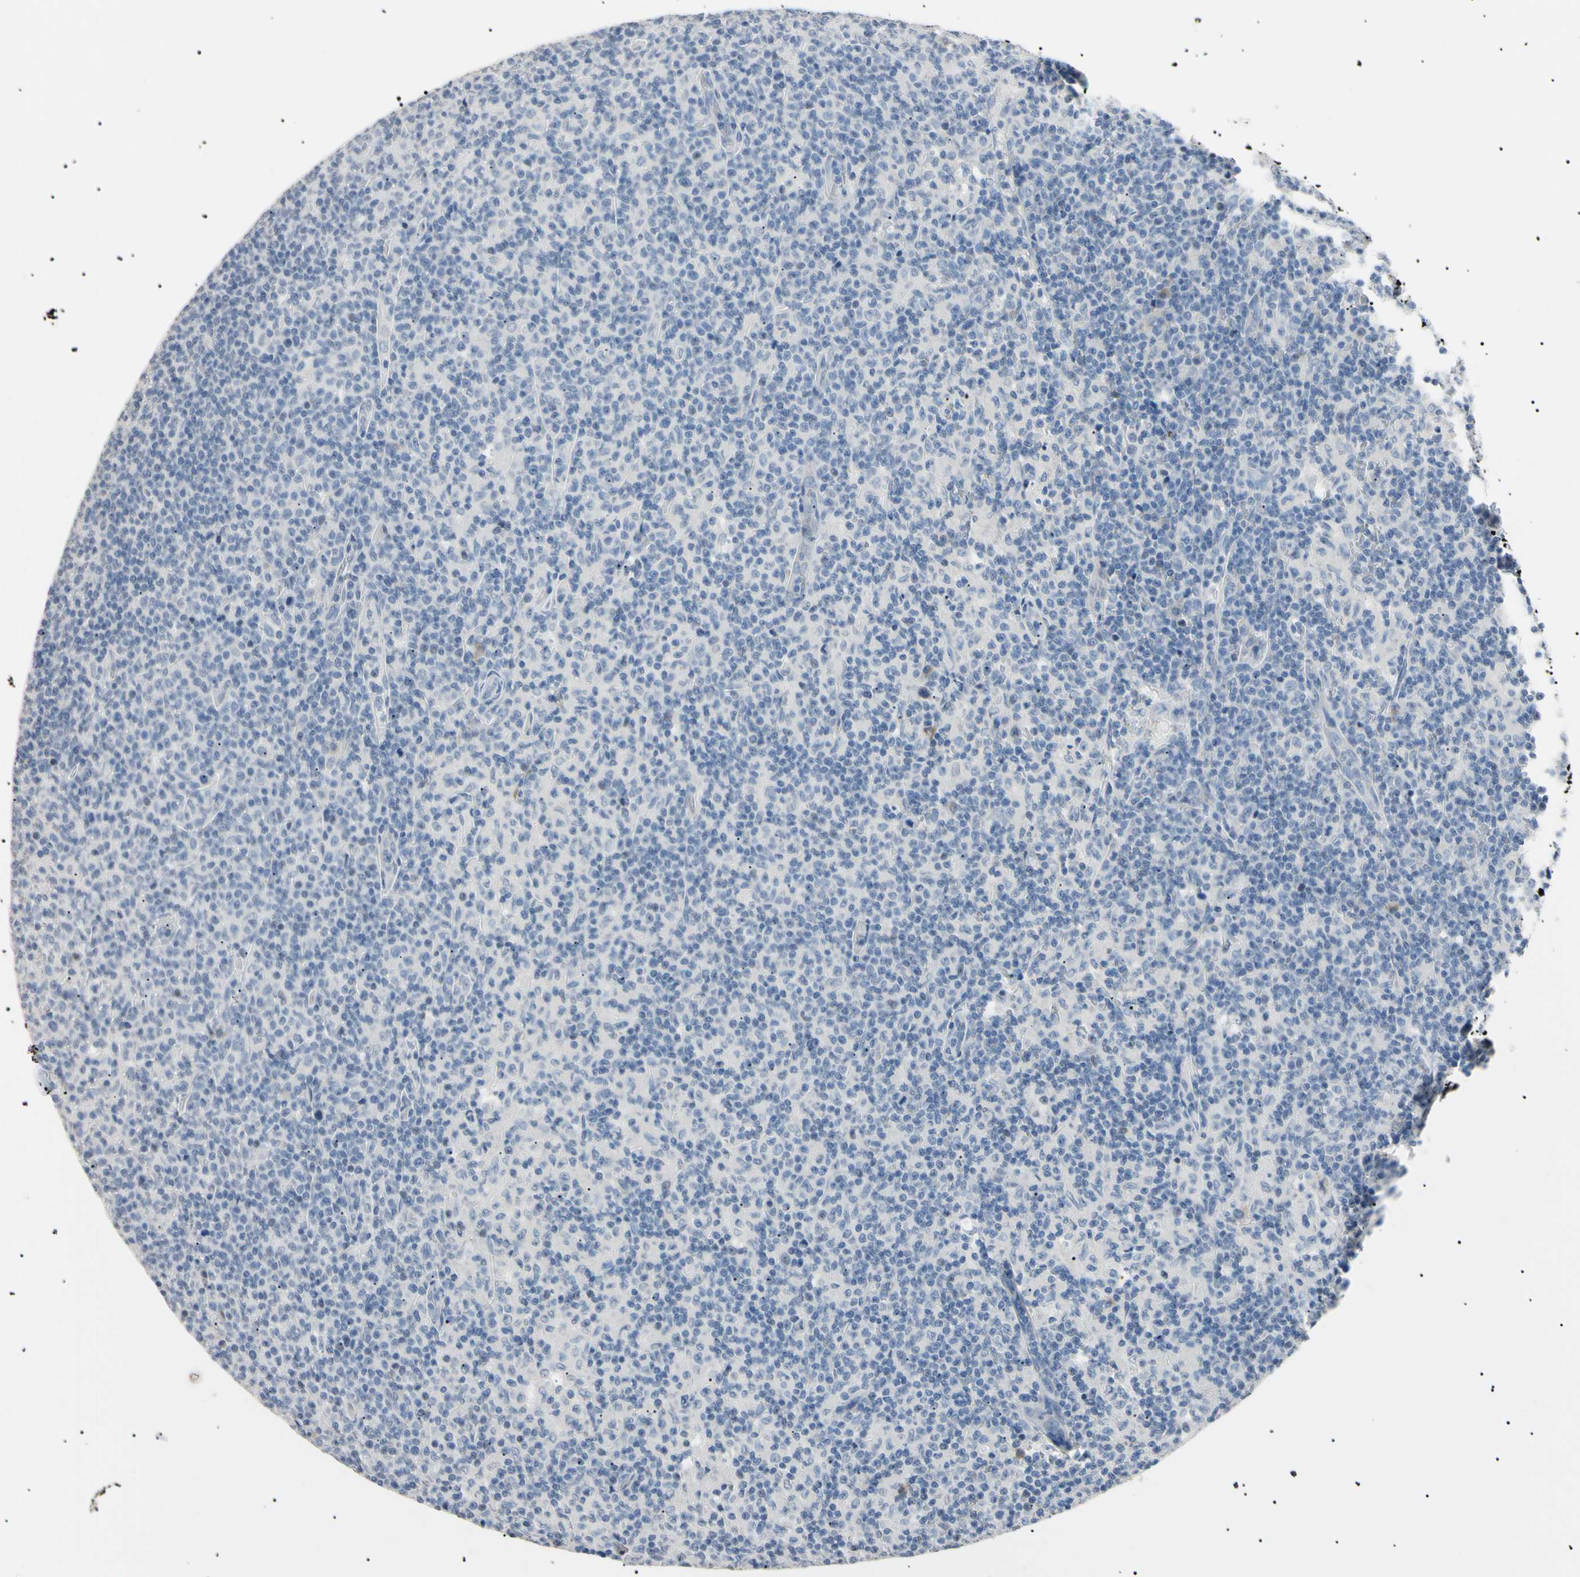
{"staining": {"intensity": "negative", "quantity": "none", "location": "none"}, "tissue": "lymph node", "cell_type": "Germinal center cells", "image_type": "normal", "snomed": [{"axis": "morphology", "description": "Normal tissue, NOS"}, {"axis": "morphology", "description": "Inflammation, NOS"}, {"axis": "topography", "description": "Lymph node"}], "caption": "IHC of benign human lymph node reveals no staining in germinal center cells.", "gene": "CGB3", "patient": {"sex": "male", "age": 55}}